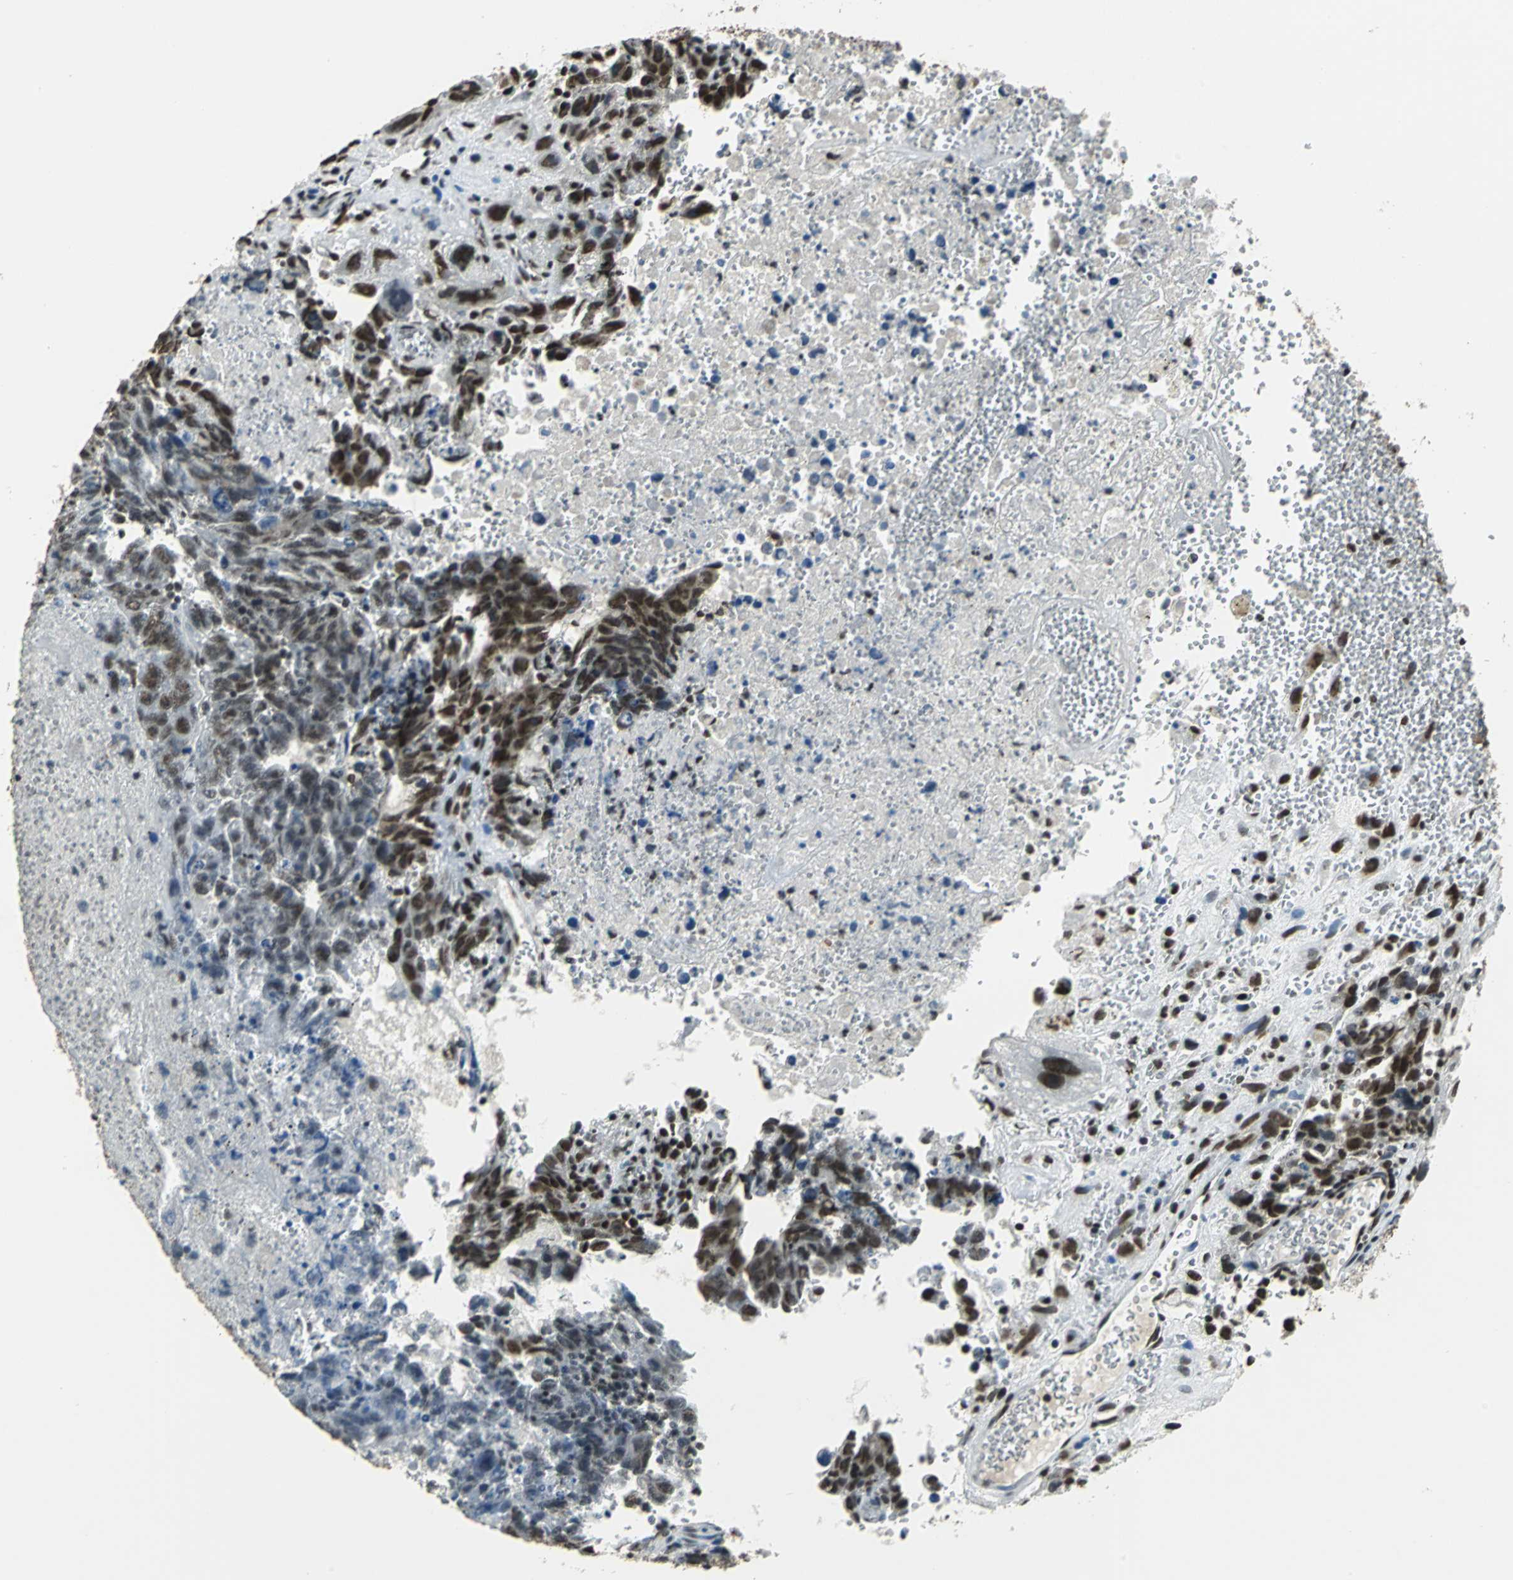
{"staining": {"intensity": "strong", "quantity": ">75%", "location": "cytoplasmic/membranous,nuclear"}, "tissue": "testis cancer", "cell_type": "Tumor cells", "image_type": "cancer", "snomed": [{"axis": "morphology", "description": "Carcinoma, Embryonal, NOS"}, {"axis": "topography", "description": "Testis"}], "caption": "Testis embryonal carcinoma was stained to show a protein in brown. There is high levels of strong cytoplasmic/membranous and nuclear positivity in approximately >75% of tumor cells. The staining was performed using DAB (3,3'-diaminobenzidine), with brown indicating positive protein expression. Nuclei are stained blue with hematoxylin.", "gene": "RBM14", "patient": {"sex": "male", "age": 28}}